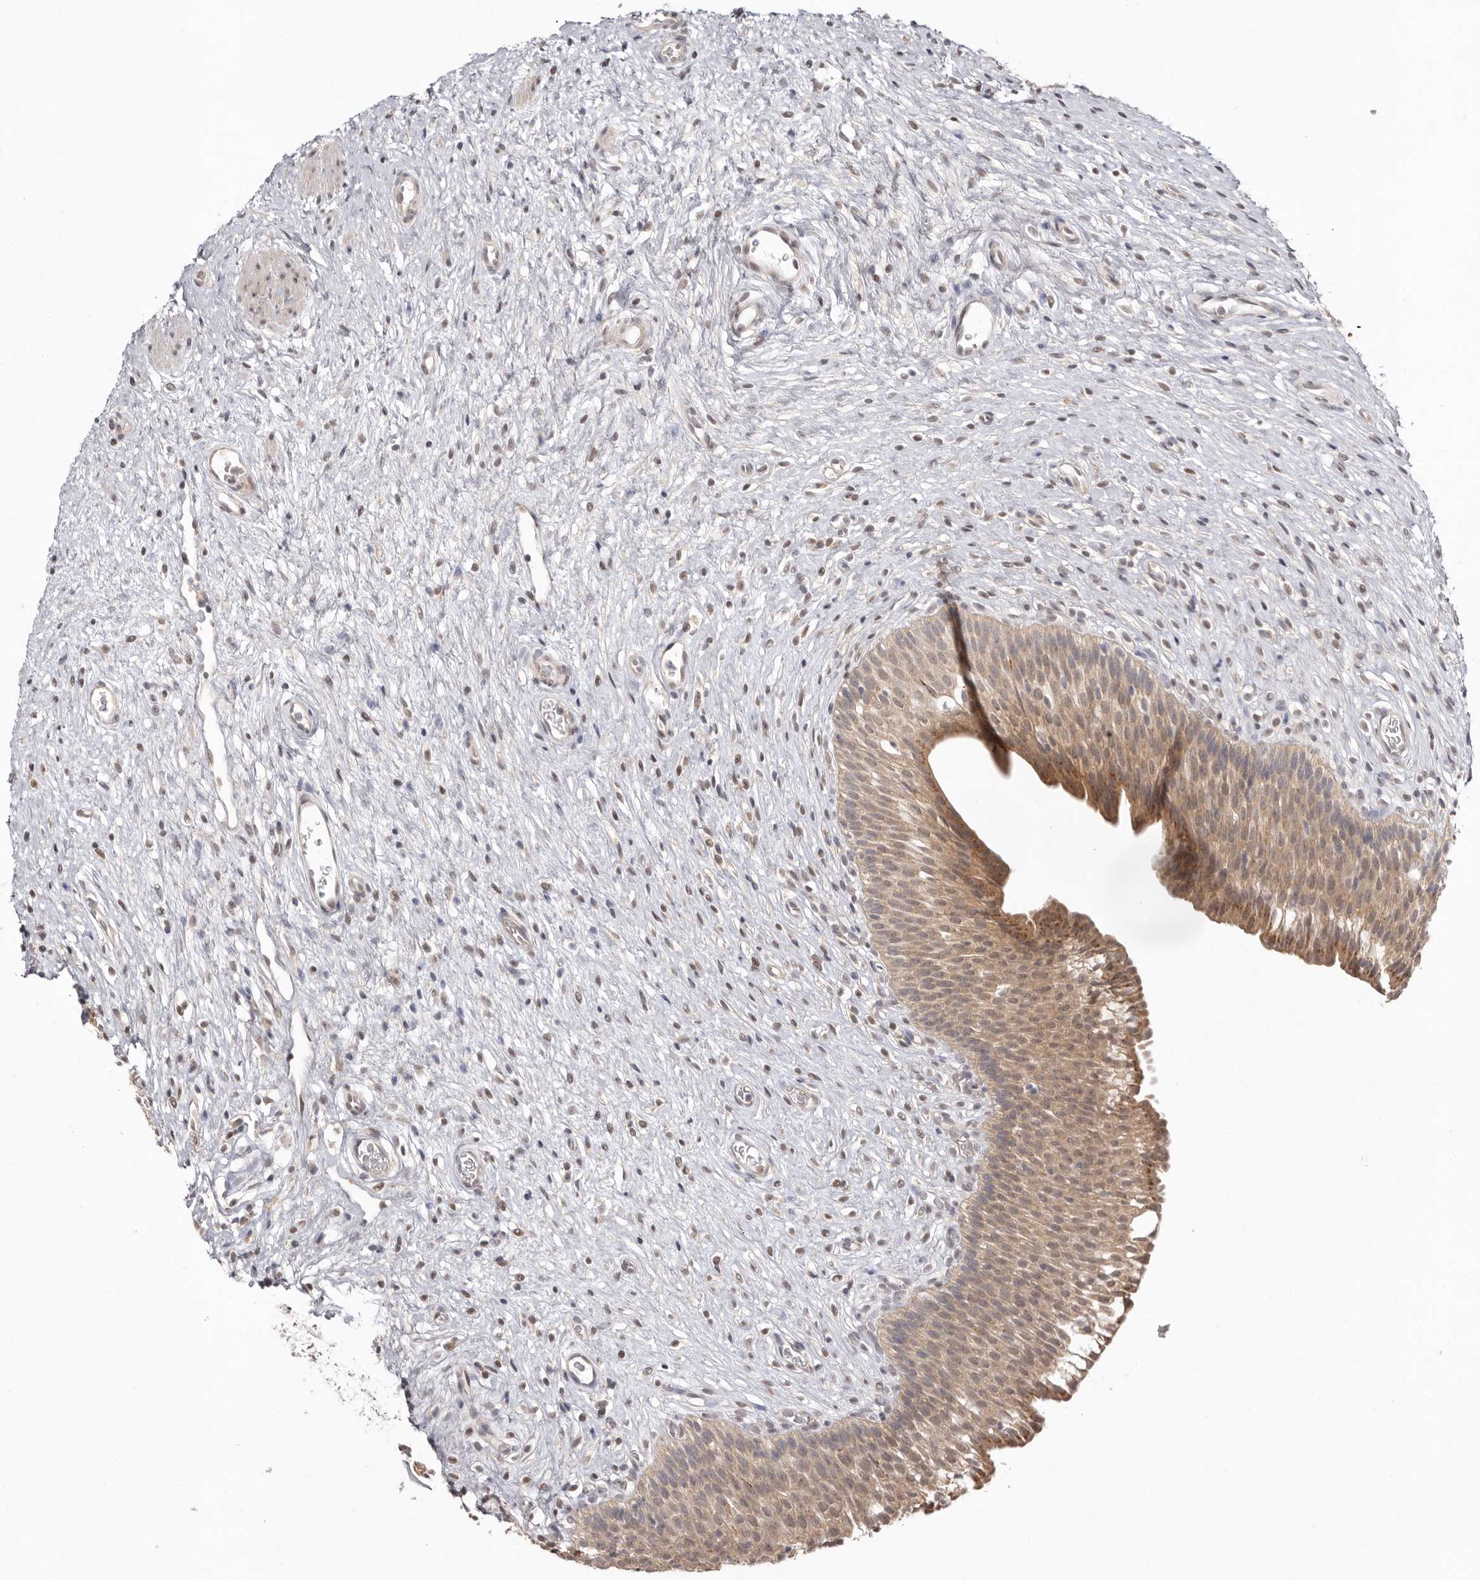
{"staining": {"intensity": "moderate", "quantity": ">75%", "location": "cytoplasmic/membranous"}, "tissue": "urinary bladder", "cell_type": "Urothelial cells", "image_type": "normal", "snomed": [{"axis": "morphology", "description": "Normal tissue, NOS"}, {"axis": "topography", "description": "Urinary bladder"}], "caption": "Protein staining displays moderate cytoplasmic/membranous expression in approximately >75% of urothelial cells in benign urinary bladder. (DAB IHC with brightfield microscopy, high magnification).", "gene": "NSUN4", "patient": {"sex": "male", "age": 1}}